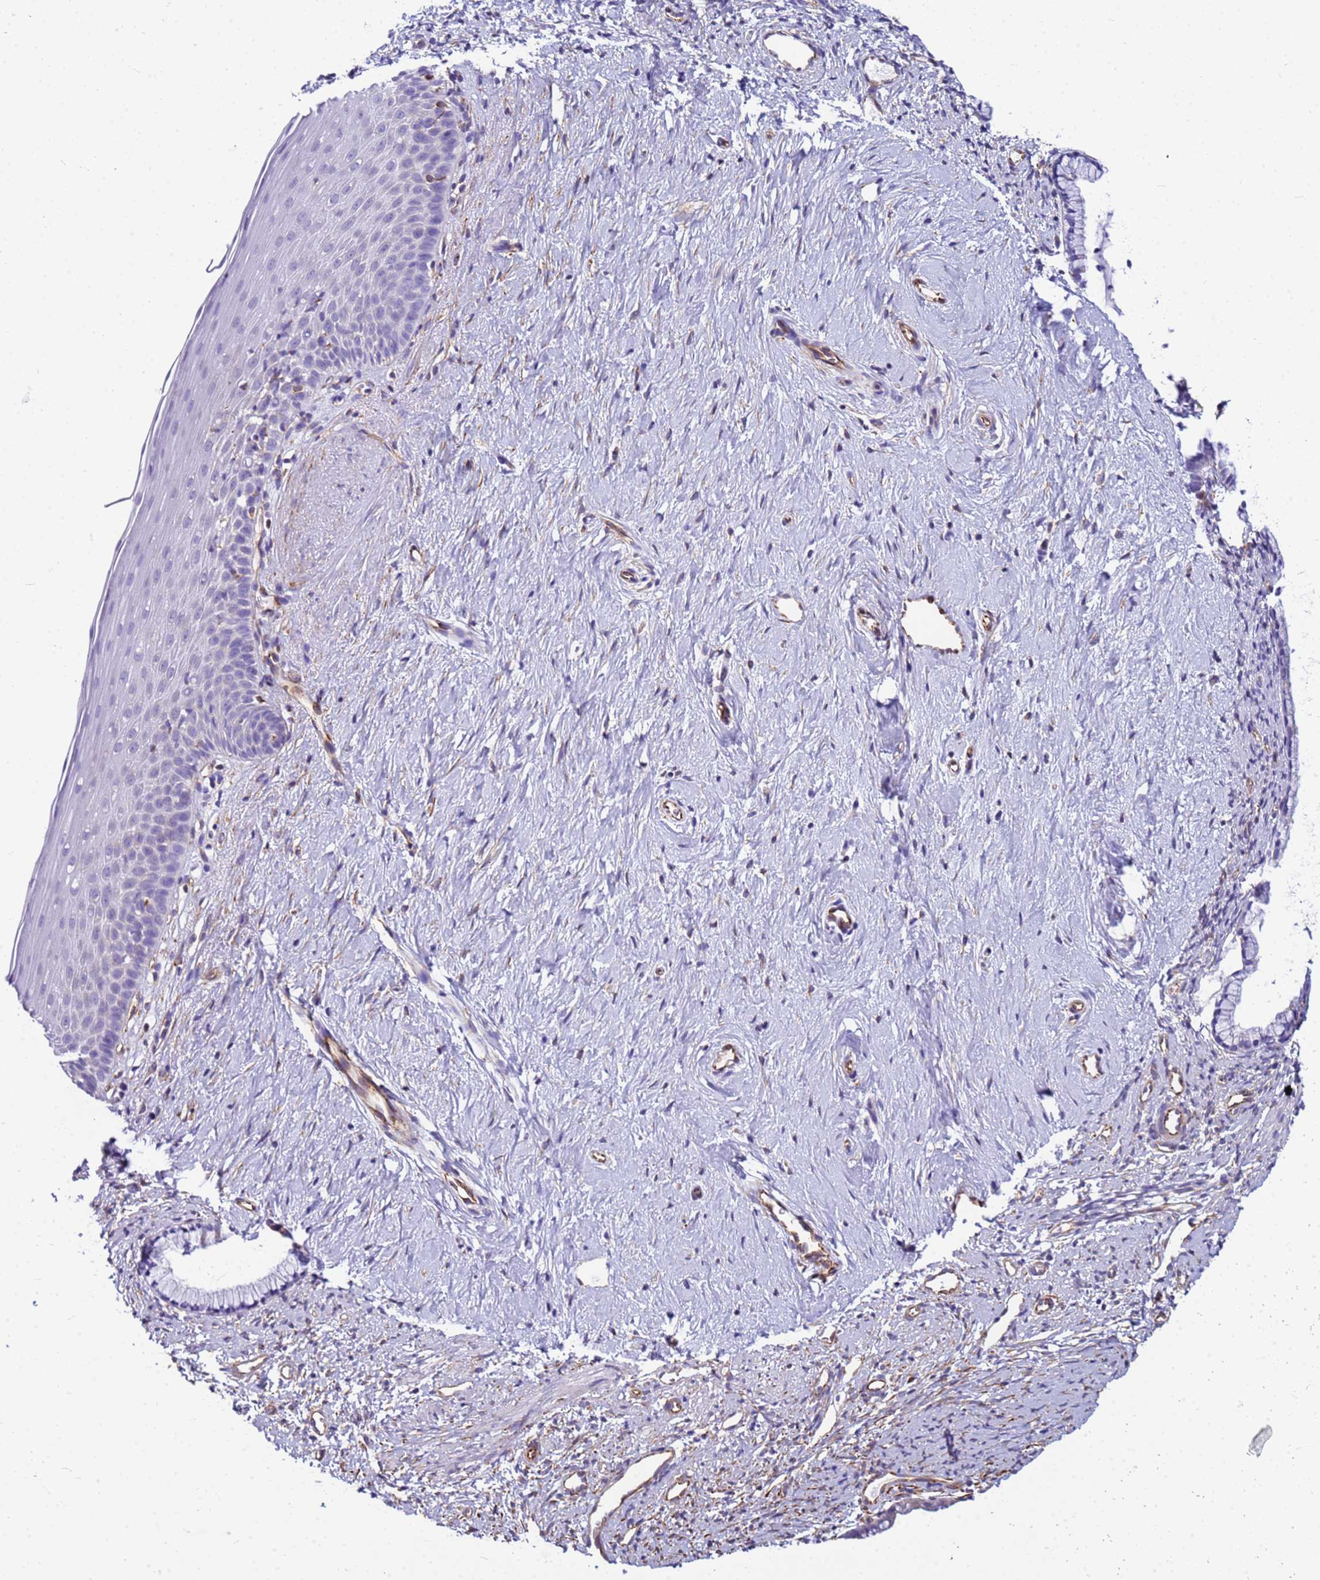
{"staining": {"intensity": "negative", "quantity": "none", "location": "none"}, "tissue": "cervix", "cell_type": "Glandular cells", "image_type": "normal", "snomed": [{"axis": "morphology", "description": "Normal tissue, NOS"}, {"axis": "topography", "description": "Cervix"}], "caption": "DAB immunohistochemical staining of normal cervix demonstrates no significant positivity in glandular cells.", "gene": "UBXN2B", "patient": {"sex": "female", "age": 57}}